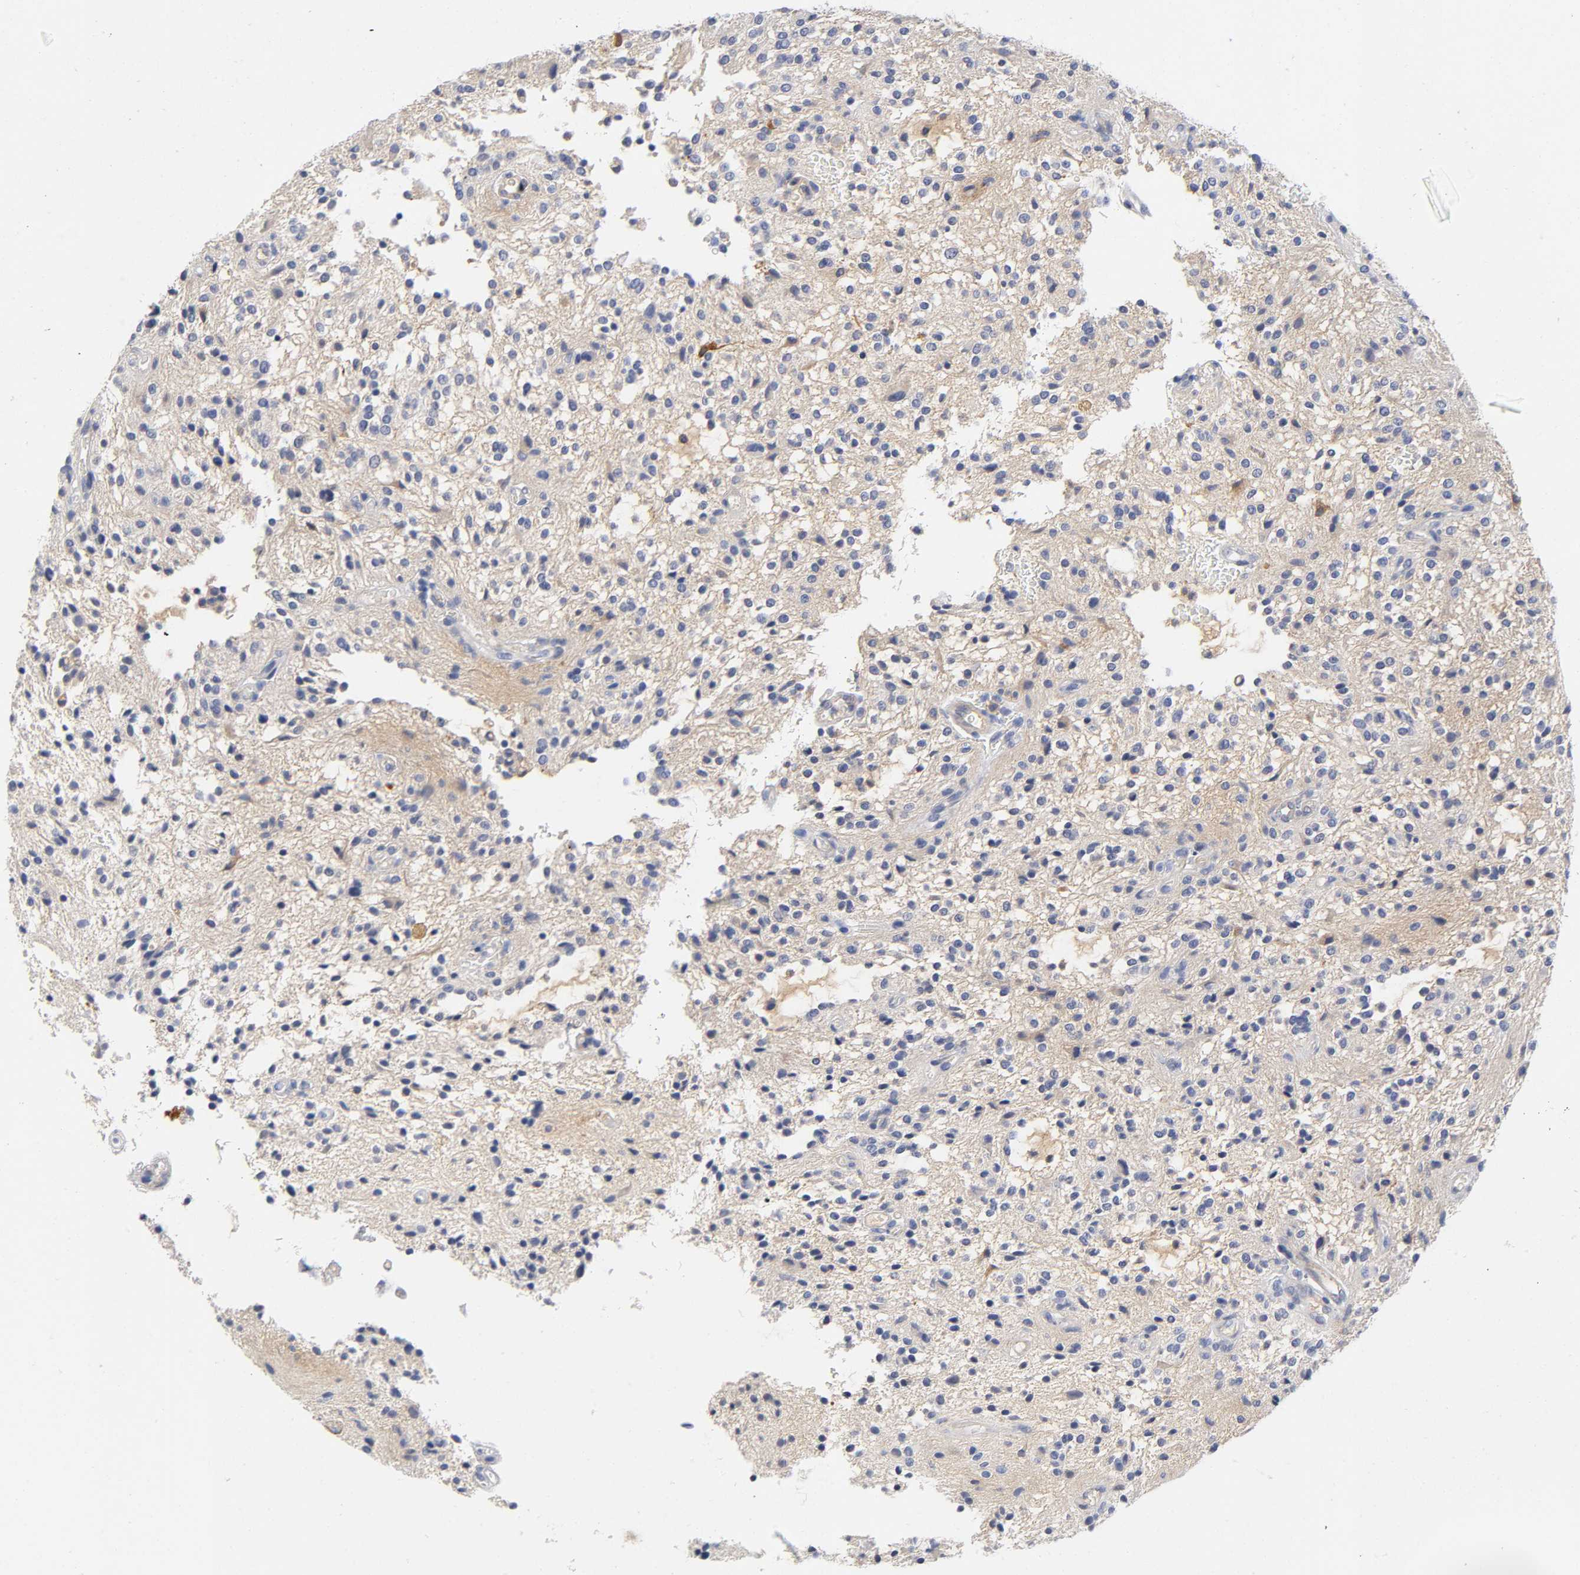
{"staining": {"intensity": "weak", "quantity": "25%-75%", "location": "cytoplasmic/membranous"}, "tissue": "glioma", "cell_type": "Tumor cells", "image_type": "cancer", "snomed": [{"axis": "morphology", "description": "Glioma, malignant, NOS"}, {"axis": "topography", "description": "Cerebellum"}], "caption": "This is an image of immunohistochemistry staining of glioma (malignant), which shows weak expression in the cytoplasmic/membranous of tumor cells.", "gene": "TNC", "patient": {"sex": "female", "age": 10}}